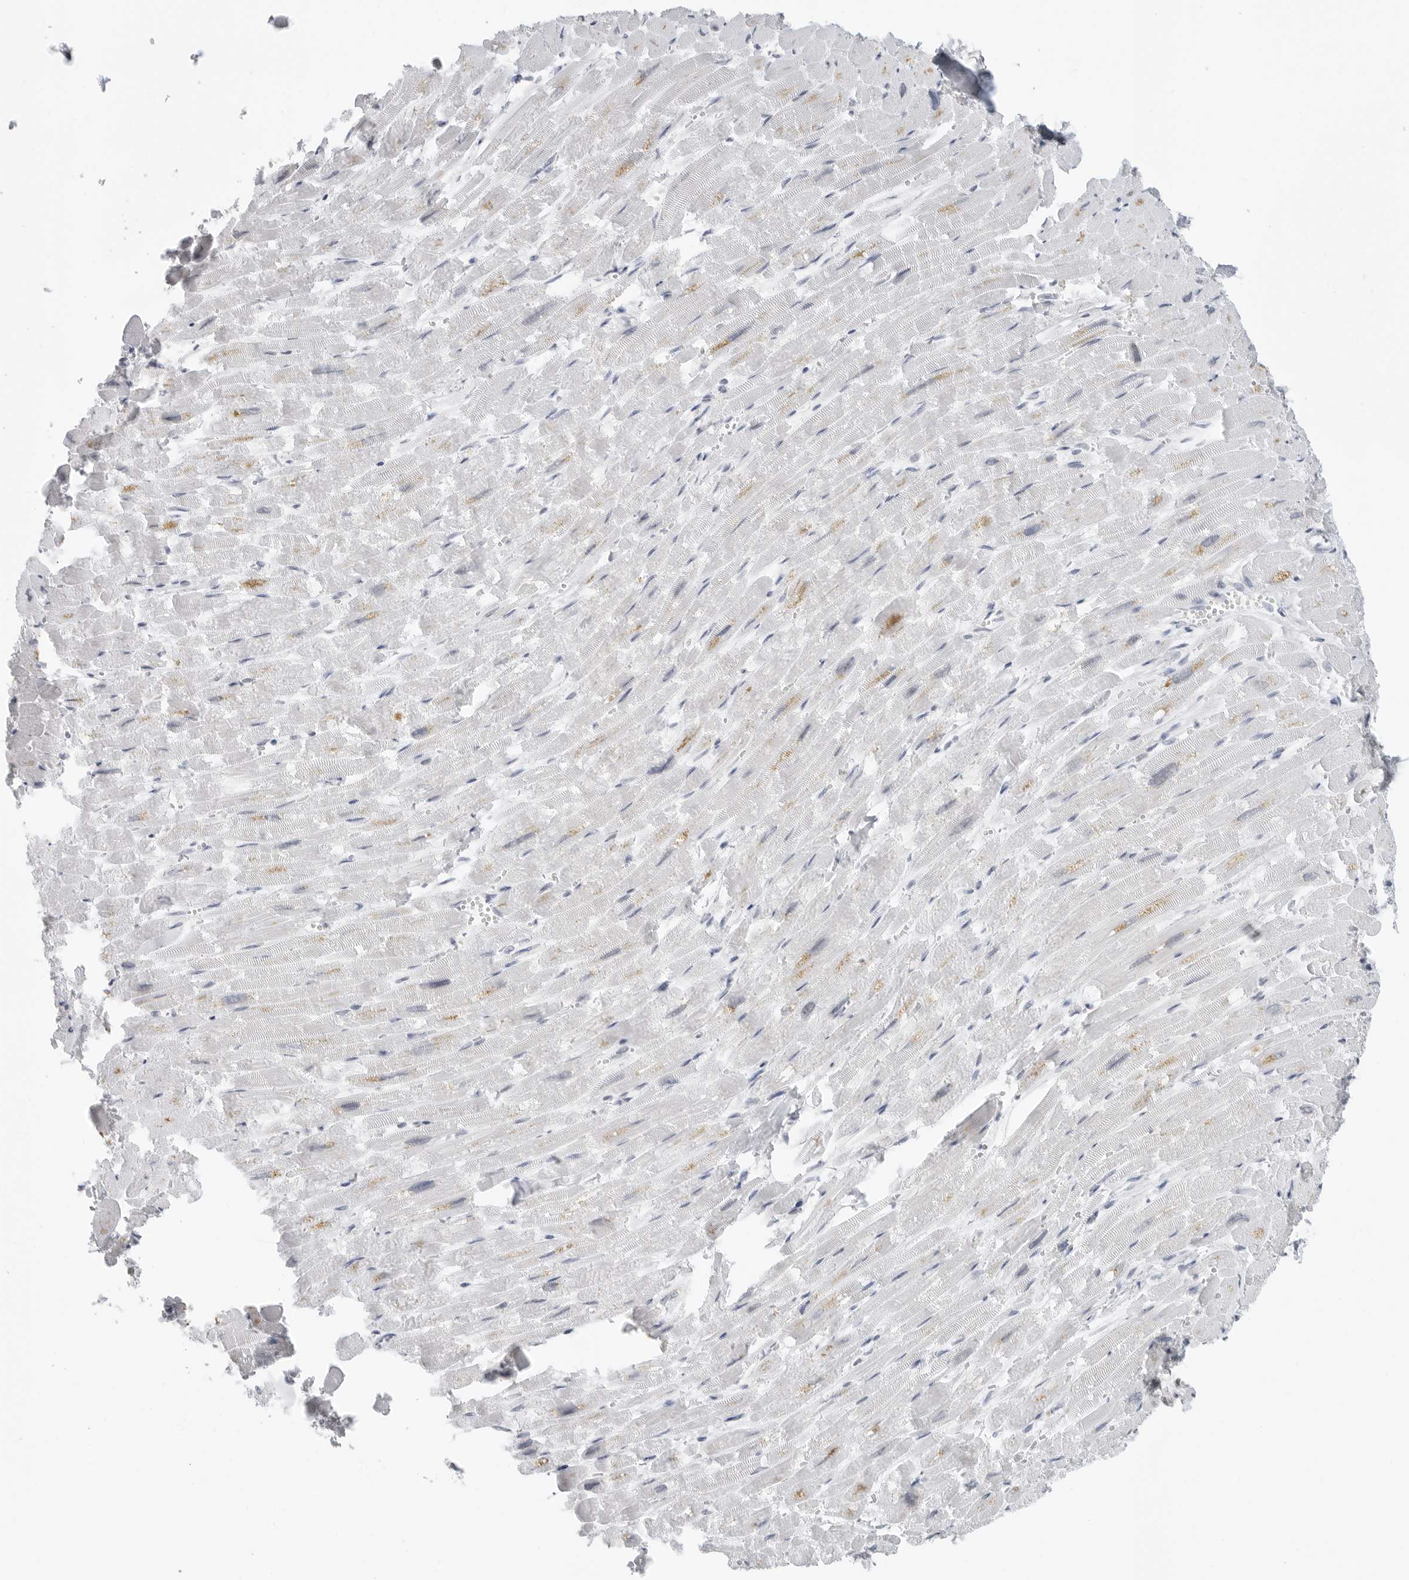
{"staining": {"intensity": "moderate", "quantity": "<25%", "location": "cytoplasmic/membranous"}, "tissue": "heart muscle", "cell_type": "Cardiomyocytes", "image_type": "normal", "snomed": [{"axis": "morphology", "description": "Normal tissue, NOS"}, {"axis": "topography", "description": "Heart"}], "caption": "A low amount of moderate cytoplasmic/membranous expression is identified in approximately <25% of cardiomyocytes in unremarkable heart muscle. The staining was performed using DAB to visualize the protein expression in brown, while the nuclei were stained in blue with hematoxylin (Magnification: 20x).", "gene": "WRAP53", "patient": {"sex": "male", "age": 54}}